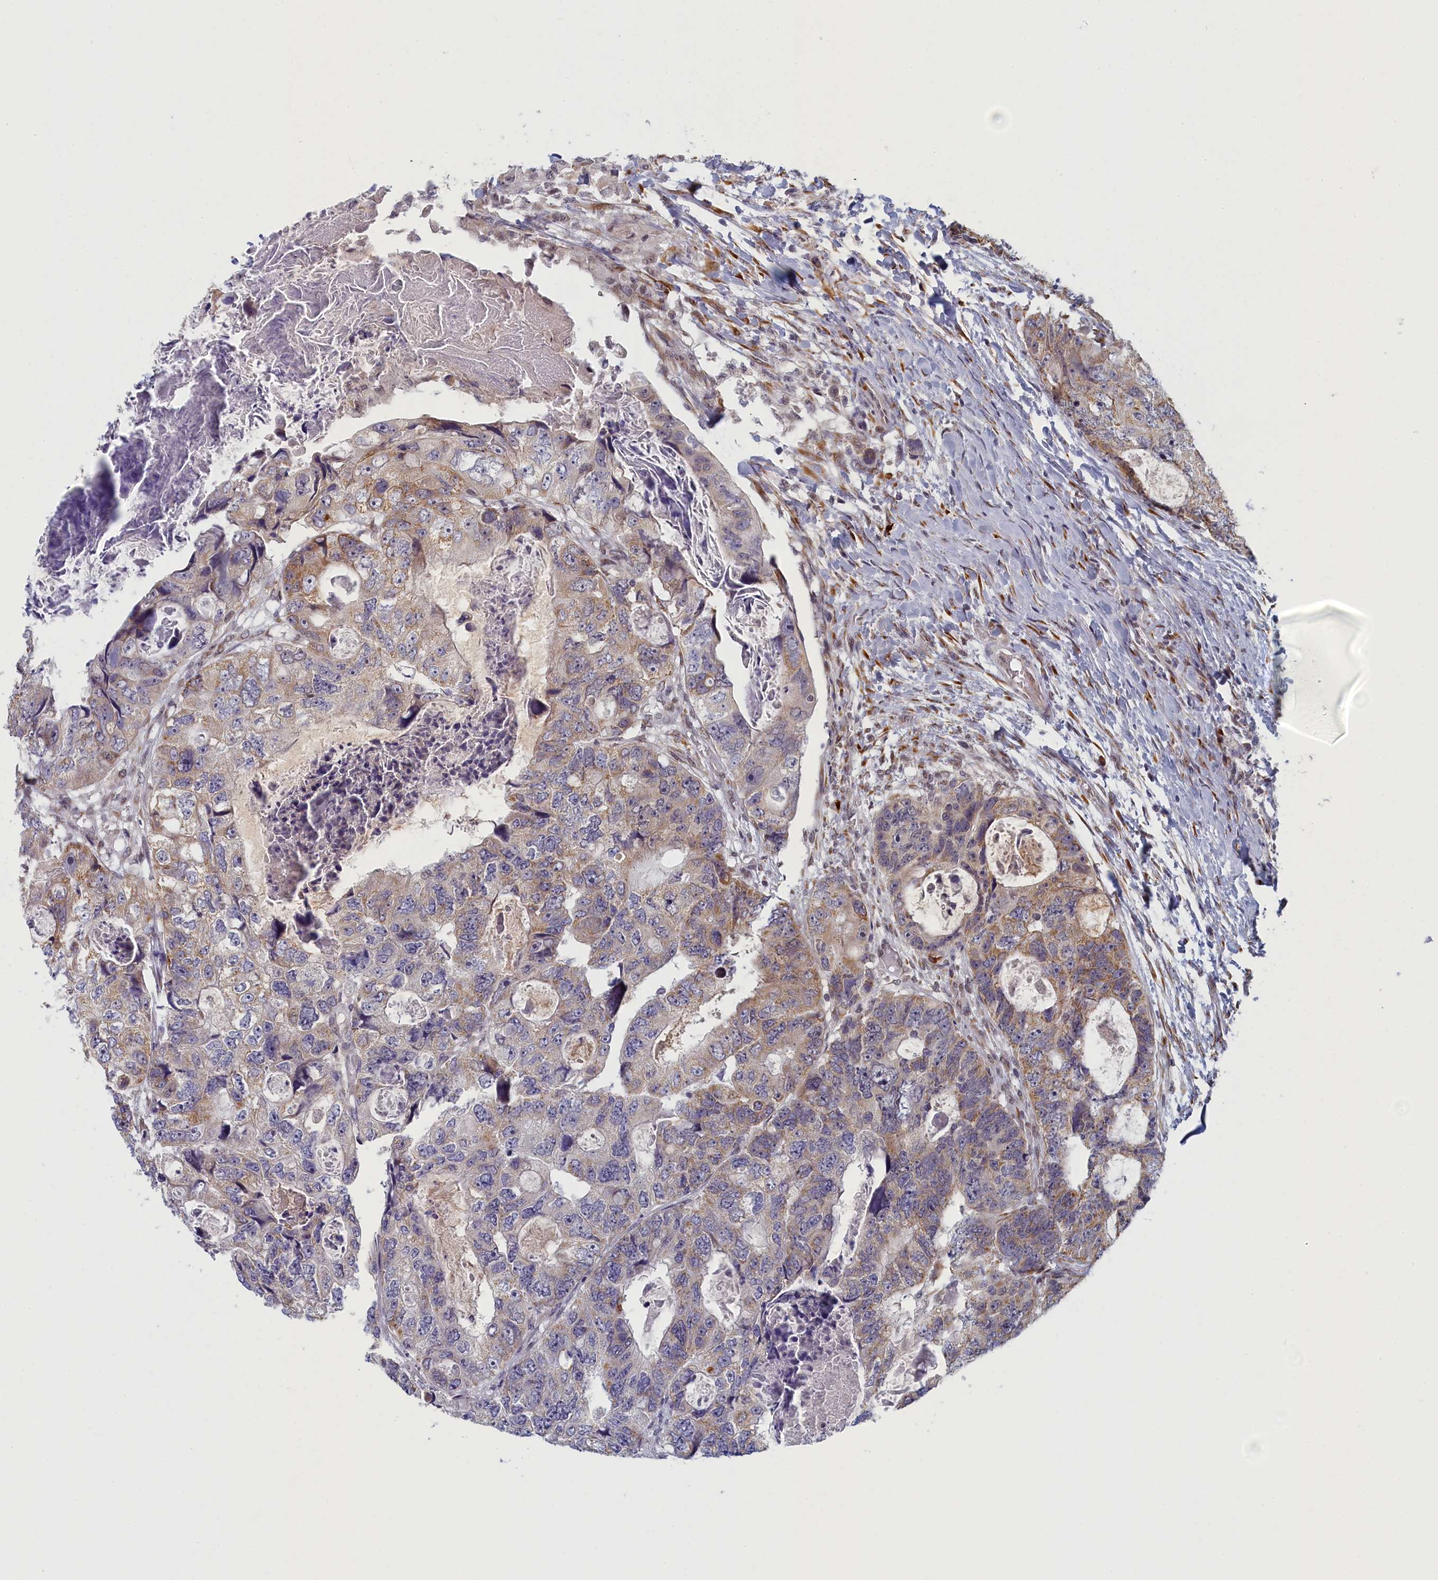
{"staining": {"intensity": "moderate", "quantity": "25%-75%", "location": "cytoplasmic/membranous"}, "tissue": "colorectal cancer", "cell_type": "Tumor cells", "image_type": "cancer", "snomed": [{"axis": "morphology", "description": "Adenocarcinoma, NOS"}, {"axis": "topography", "description": "Rectum"}], "caption": "Colorectal cancer stained for a protein (brown) demonstrates moderate cytoplasmic/membranous positive expression in about 25%-75% of tumor cells.", "gene": "DNAJC17", "patient": {"sex": "male", "age": 59}}